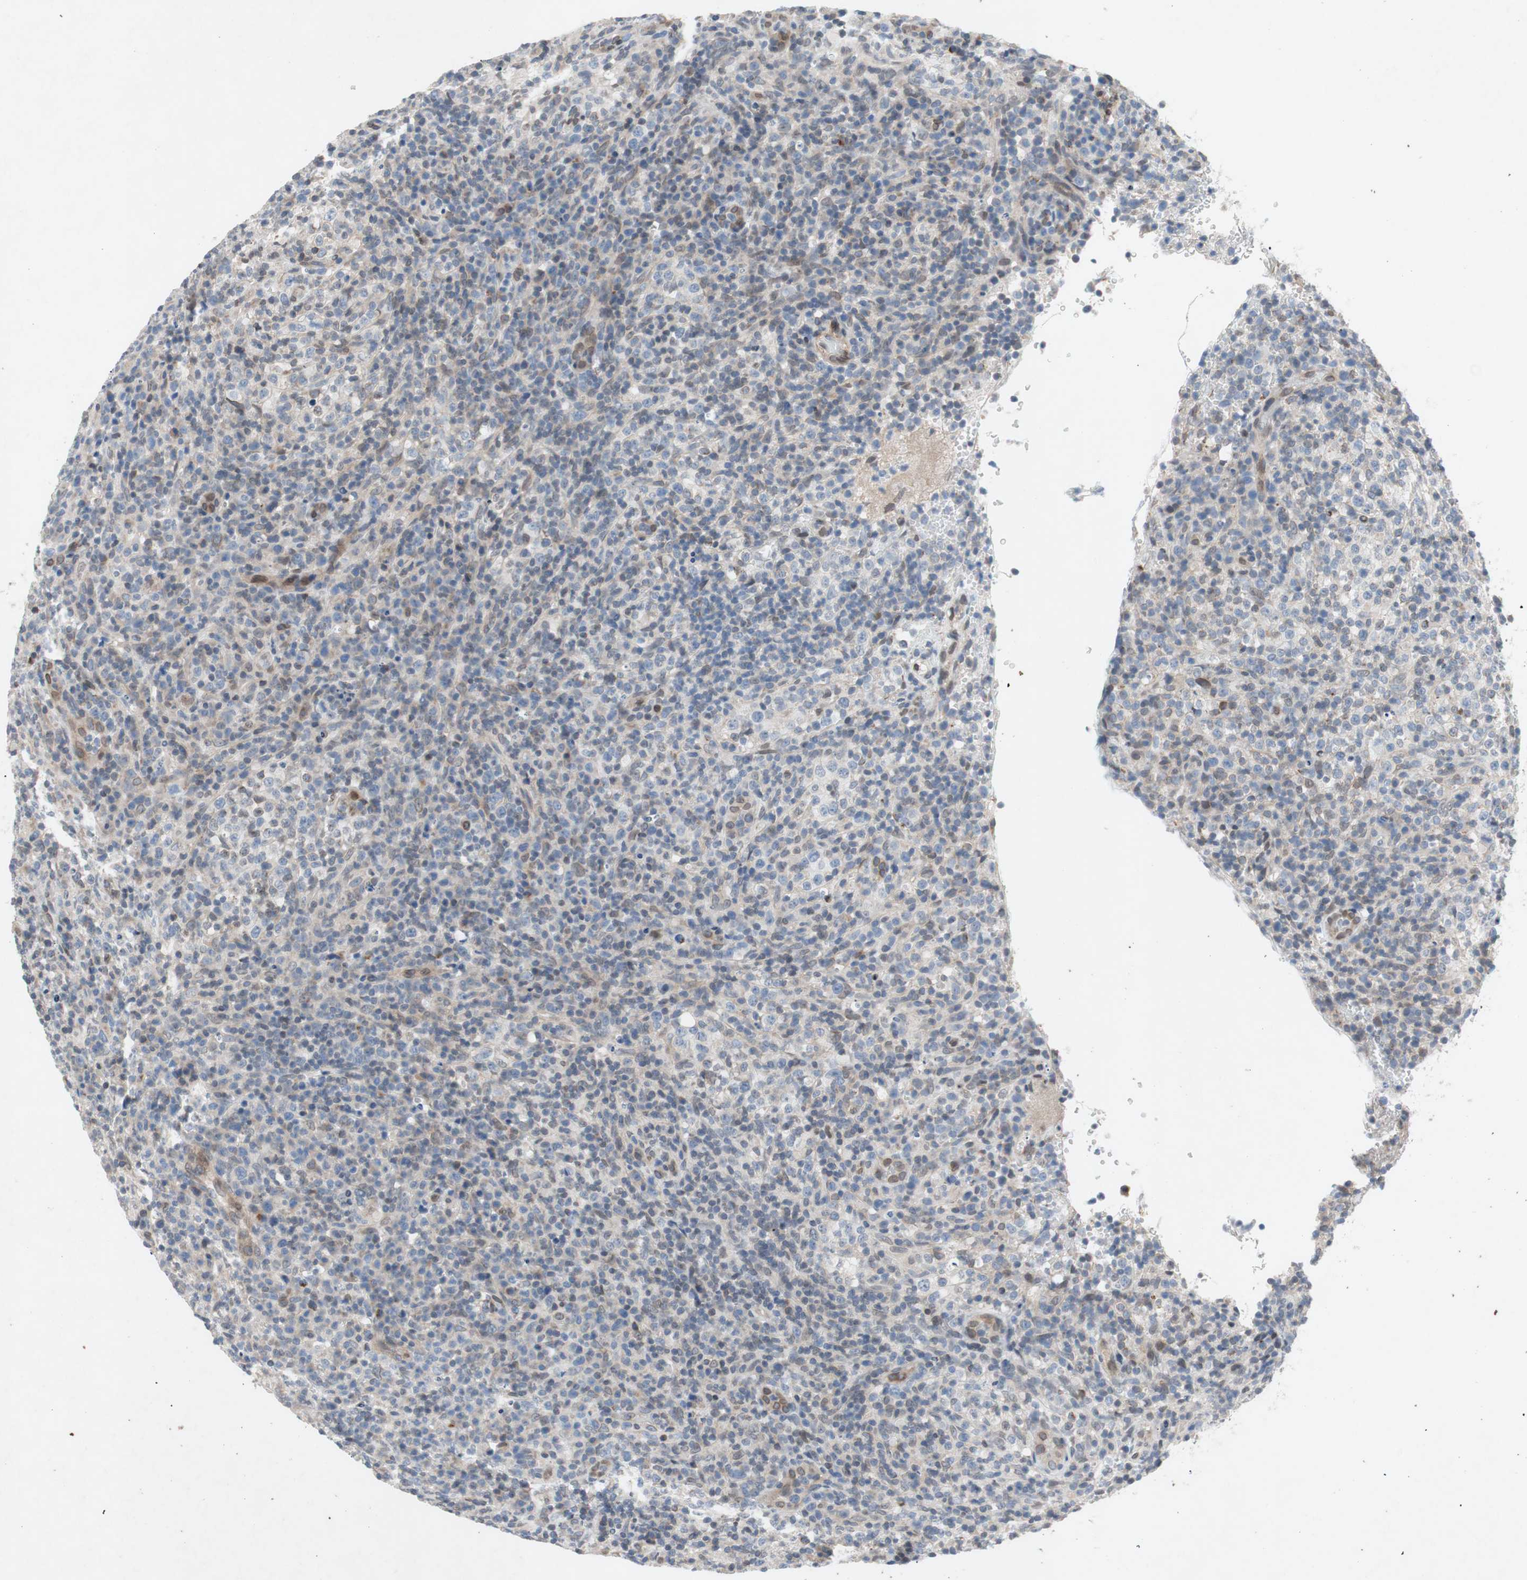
{"staining": {"intensity": "negative", "quantity": "none", "location": "none"}, "tissue": "lymphoma", "cell_type": "Tumor cells", "image_type": "cancer", "snomed": [{"axis": "morphology", "description": "Malignant lymphoma, non-Hodgkin's type, High grade"}, {"axis": "topography", "description": "Lymph node"}], "caption": "IHC micrograph of high-grade malignant lymphoma, non-Hodgkin's type stained for a protein (brown), which displays no positivity in tumor cells.", "gene": "ARNT2", "patient": {"sex": "female", "age": 76}}